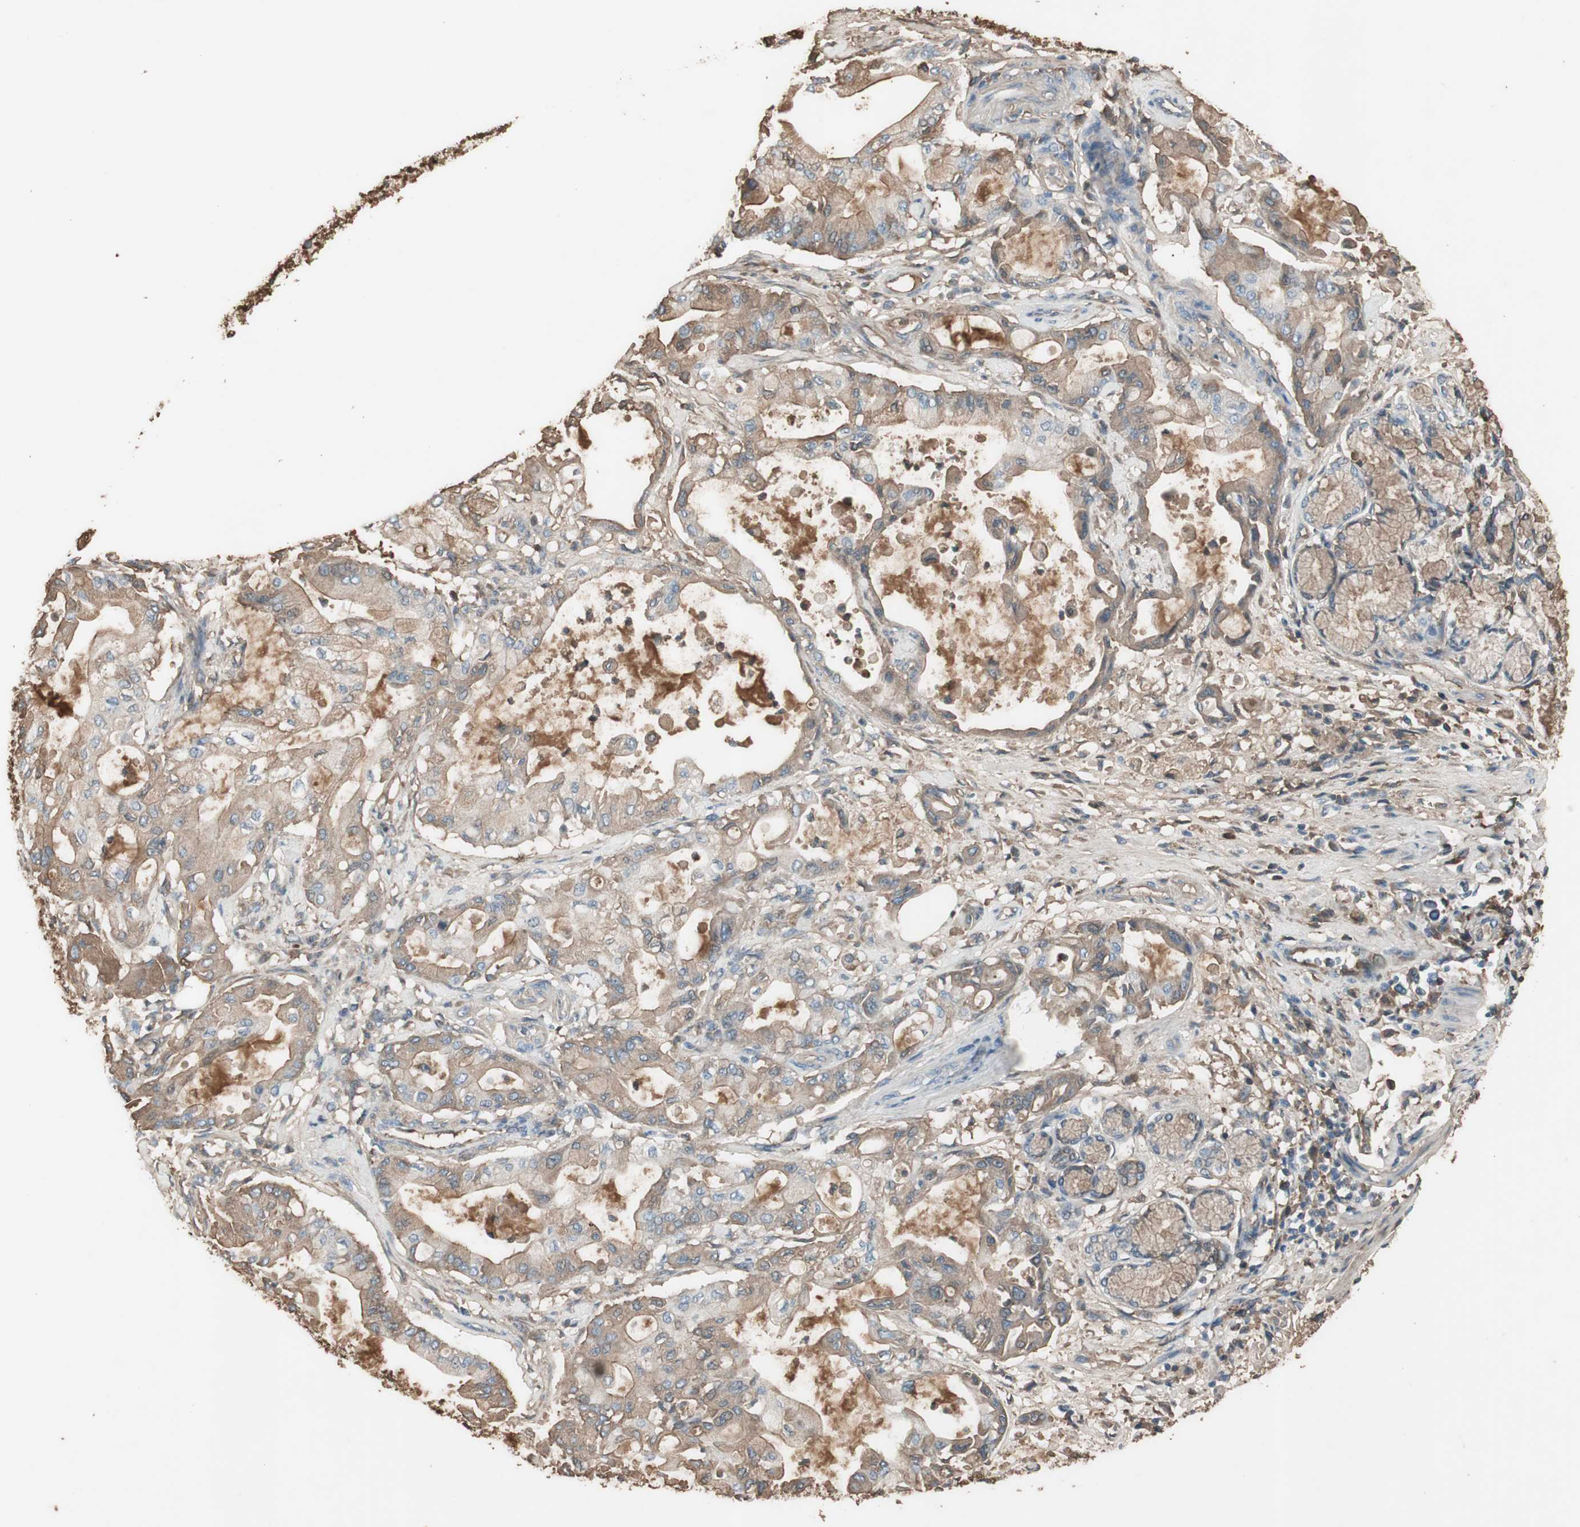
{"staining": {"intensity": "weak", "quantity": ">75%", "location": "cytoplasmic/membranous"}, "tissue": "pancreatic cancer", "cell_type": "Tumor cells", "image_type": "cancer", "snomed": [{"axis": "morphology", "description": "Adenocarcinoma, NOS"}, {"axis": "morphology", "description": "Adenocarcinoma, metastatic, NOS"}, {"axis": "topography", "description": "Lymph node"}, {"axis": "topography", "description": "Pancreas"}, {"axis": "topography", "description": "Duodenum"}], "caption": "Immunohistochemical staining of metastatic adenocarcinoma (pancreatic) demonstrates weak cytoplasmic/membranous protein staining in about >75% of tumor cells.", "gene": "MMP14", "patient": {"sex": "female", "age": 64}}